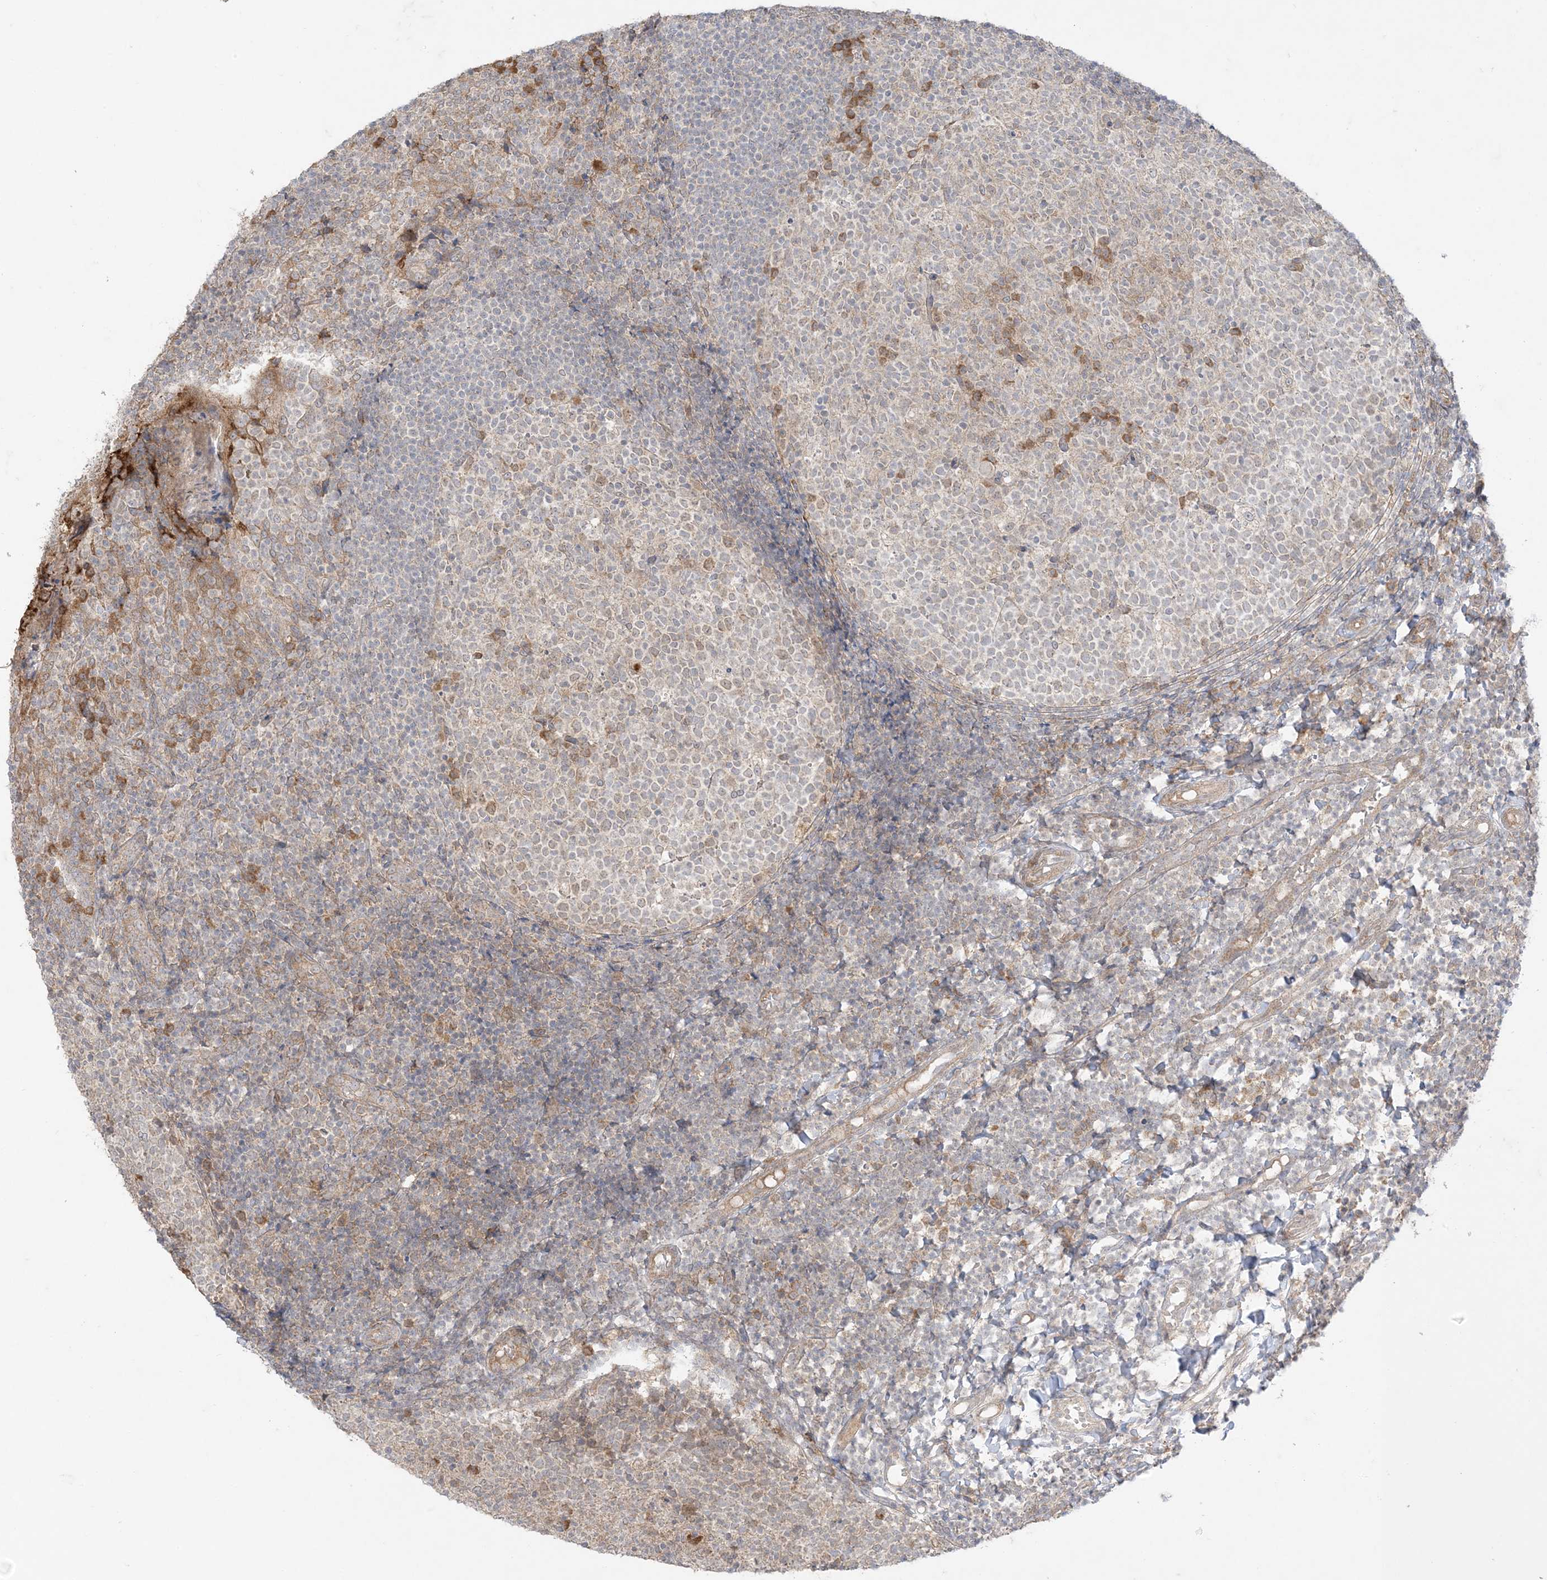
{"staining": {"intensity": "moderate", "quantity": "<25%", "location": "cytoplasmic/membranous"}, "tissue": "tonsil", "cell_type": "Germinal center cells", "image_type": "normal", "snomed": [{"axis": "morphology", "description": "Normal tissue, NOS"}, {"axis": "topography", "description": "Tonsil"}], "caption": "The histopathology image reveals a brown stain indicating the presence of a protein in the cytoplasmic/membranous of germinal center cells in tonsil. (Brightfield microscopy of DAB IHC at high magnification).", "gene": "ODC1", "patient": {"sex": "female", "age": 19}}